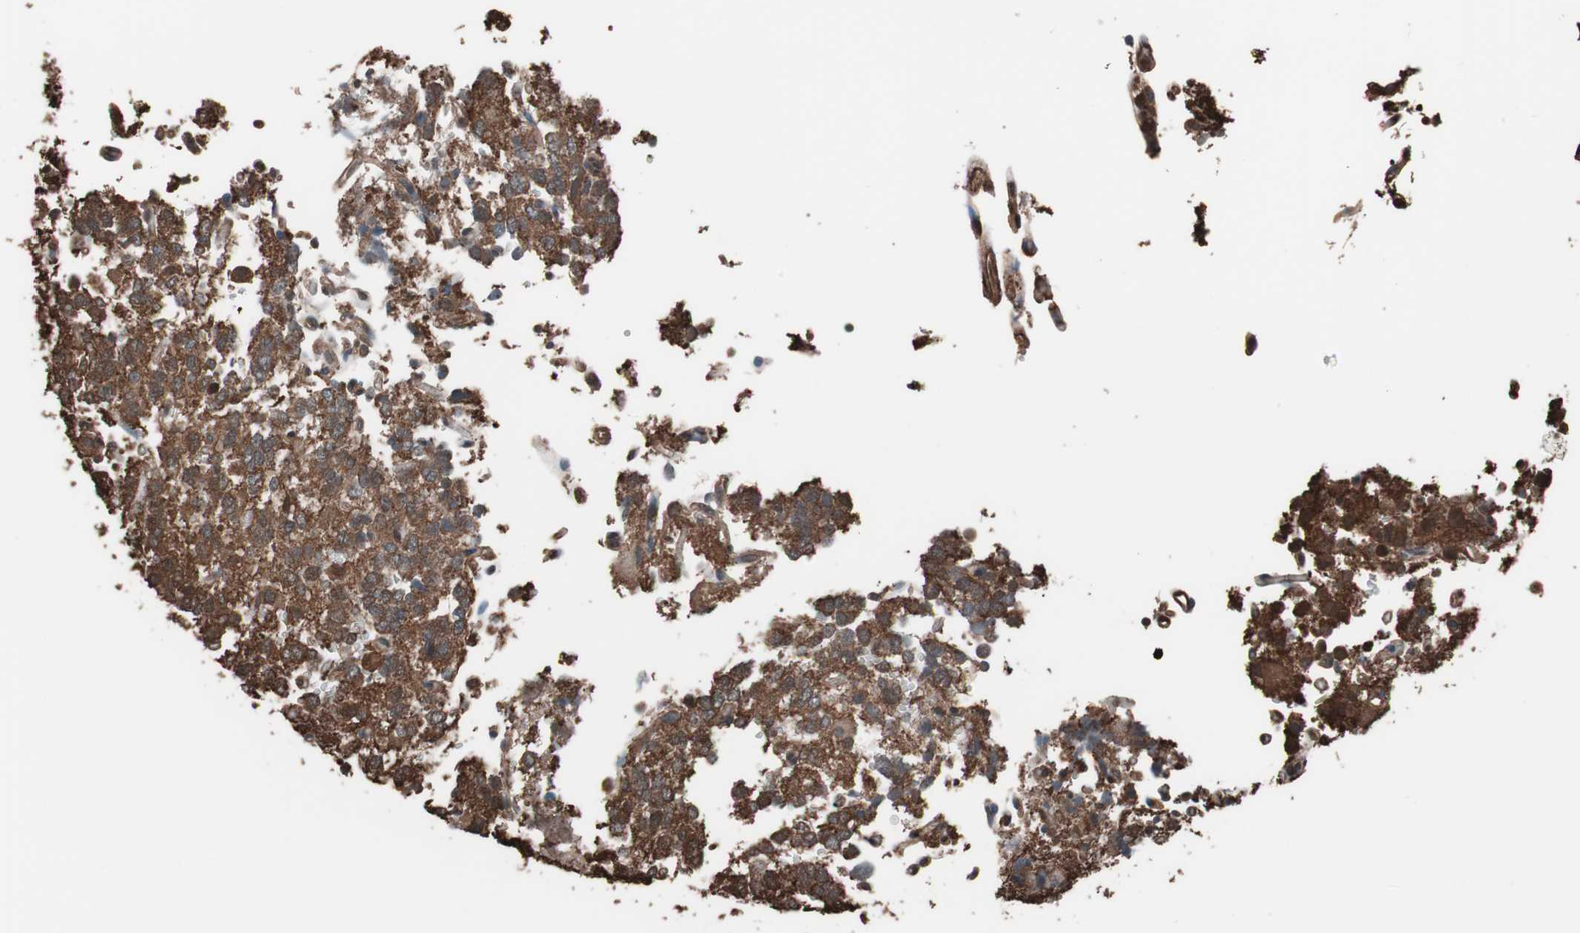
{"staining": {"intensity": "strong", "quantity": "<25%", "location": "nuclear"}, "tissue": "glioma", "cell_type": "Tumor cells", "image_type": "cancer", "snomed": [{"axis": "morphology", "description": "Glioma, malignant, High grade"}, {"axis": "topography", "description": "Brain"}], "caption": "Strong nuclear staining for a protein is seen in approximately <25% of tumor cells of glioma using IHC.", "gene": "CALM2", "patient": {"sex": "male", "age": 47}}